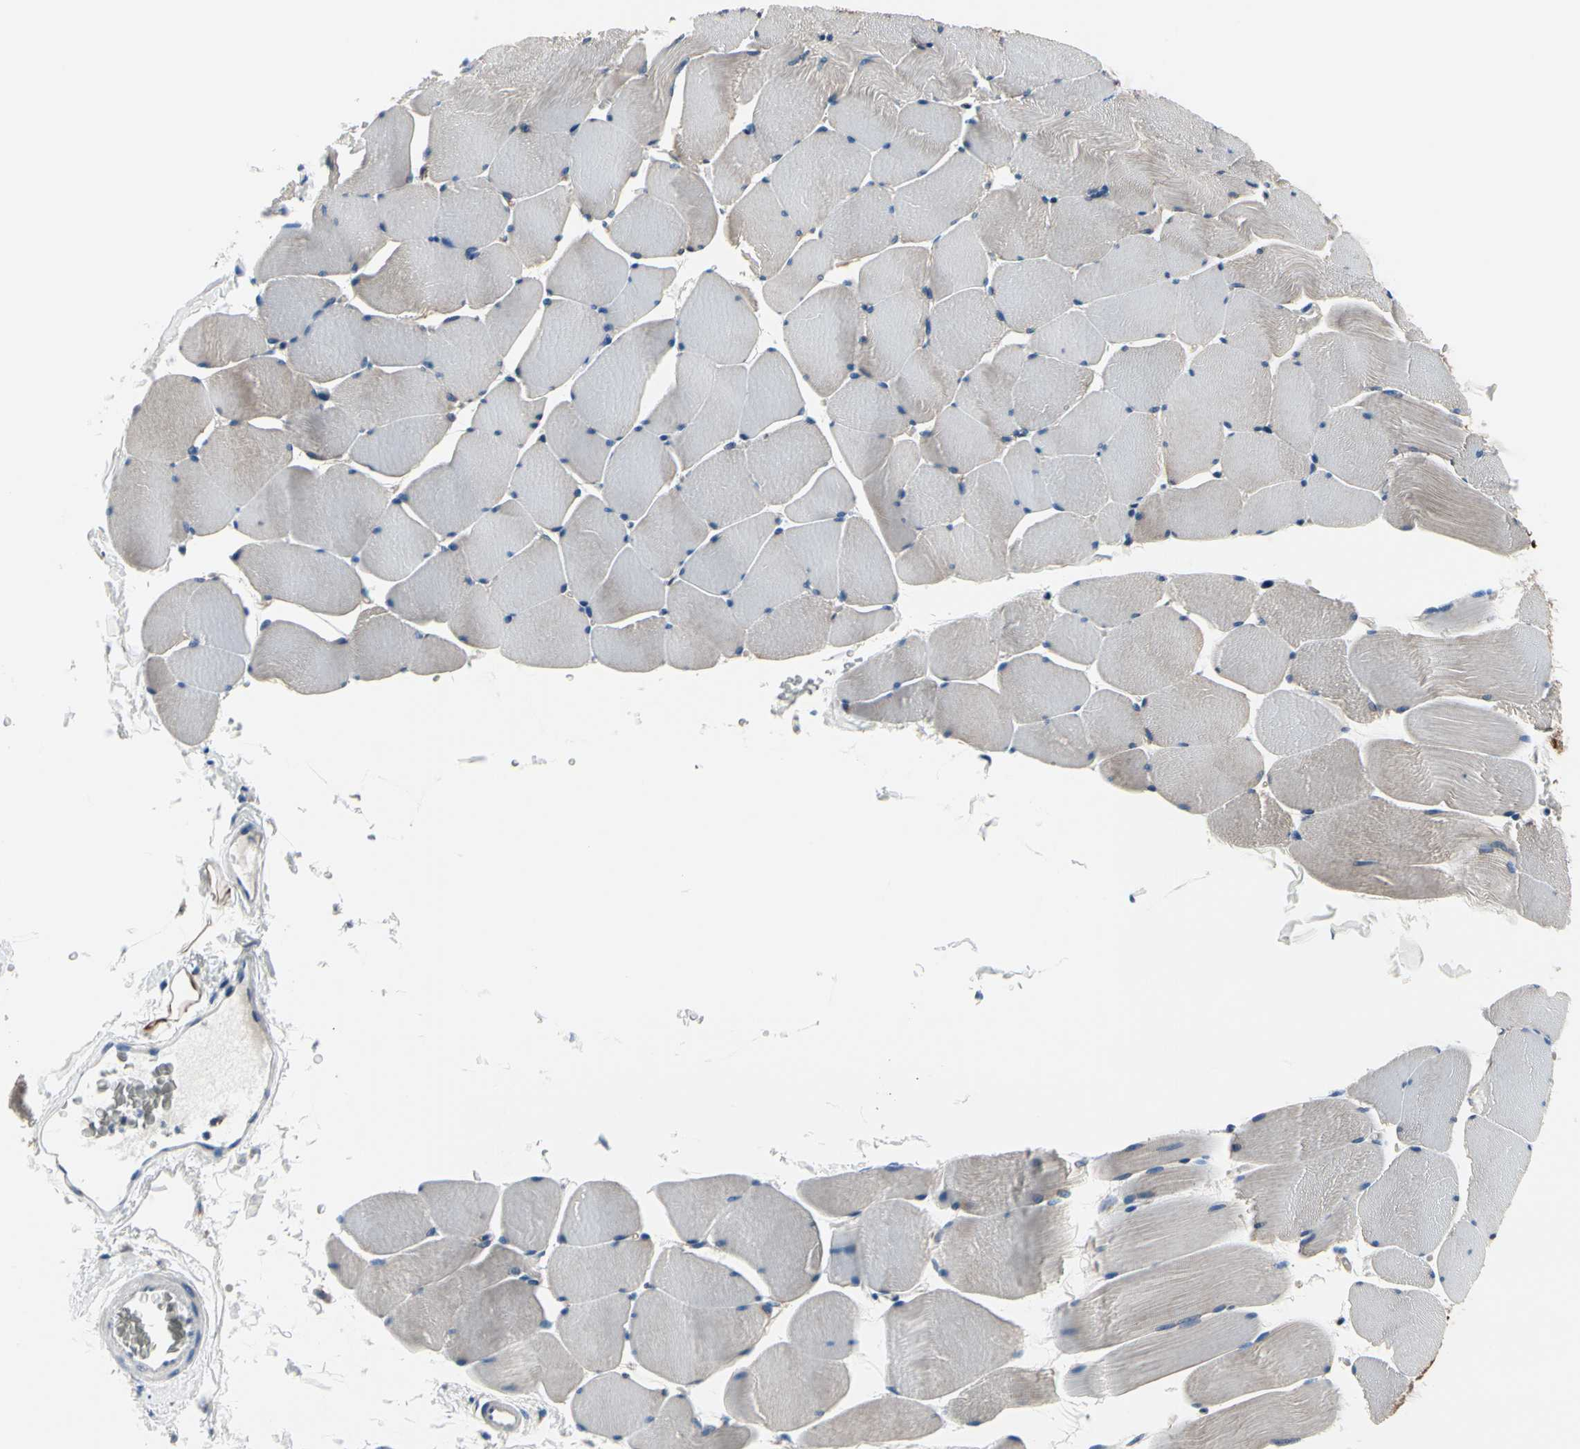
{"staining": {"intensity": "negative", "quantity": "none", "location": "none"}, "tissue": "skeletal muscle", "cell_type": "Myocytes", "image_type": "normal", "snomed": [{"axis": "morphology", "description": "Normal tissue, NOS"}, {"axis": "topography", "description": "Skeletal muscle"}], "caption": "An immunohistochemistry micrograph of normal skeletal muscle is shown. There is no staining in myocytes of skeletal muscle. (Brightfield microscopy of DAB (3,3'-diaminobenzidine) IHC at high magnification).", "gene": "PRKAR2B", "patient": {"sex": "male", "age": 62}}